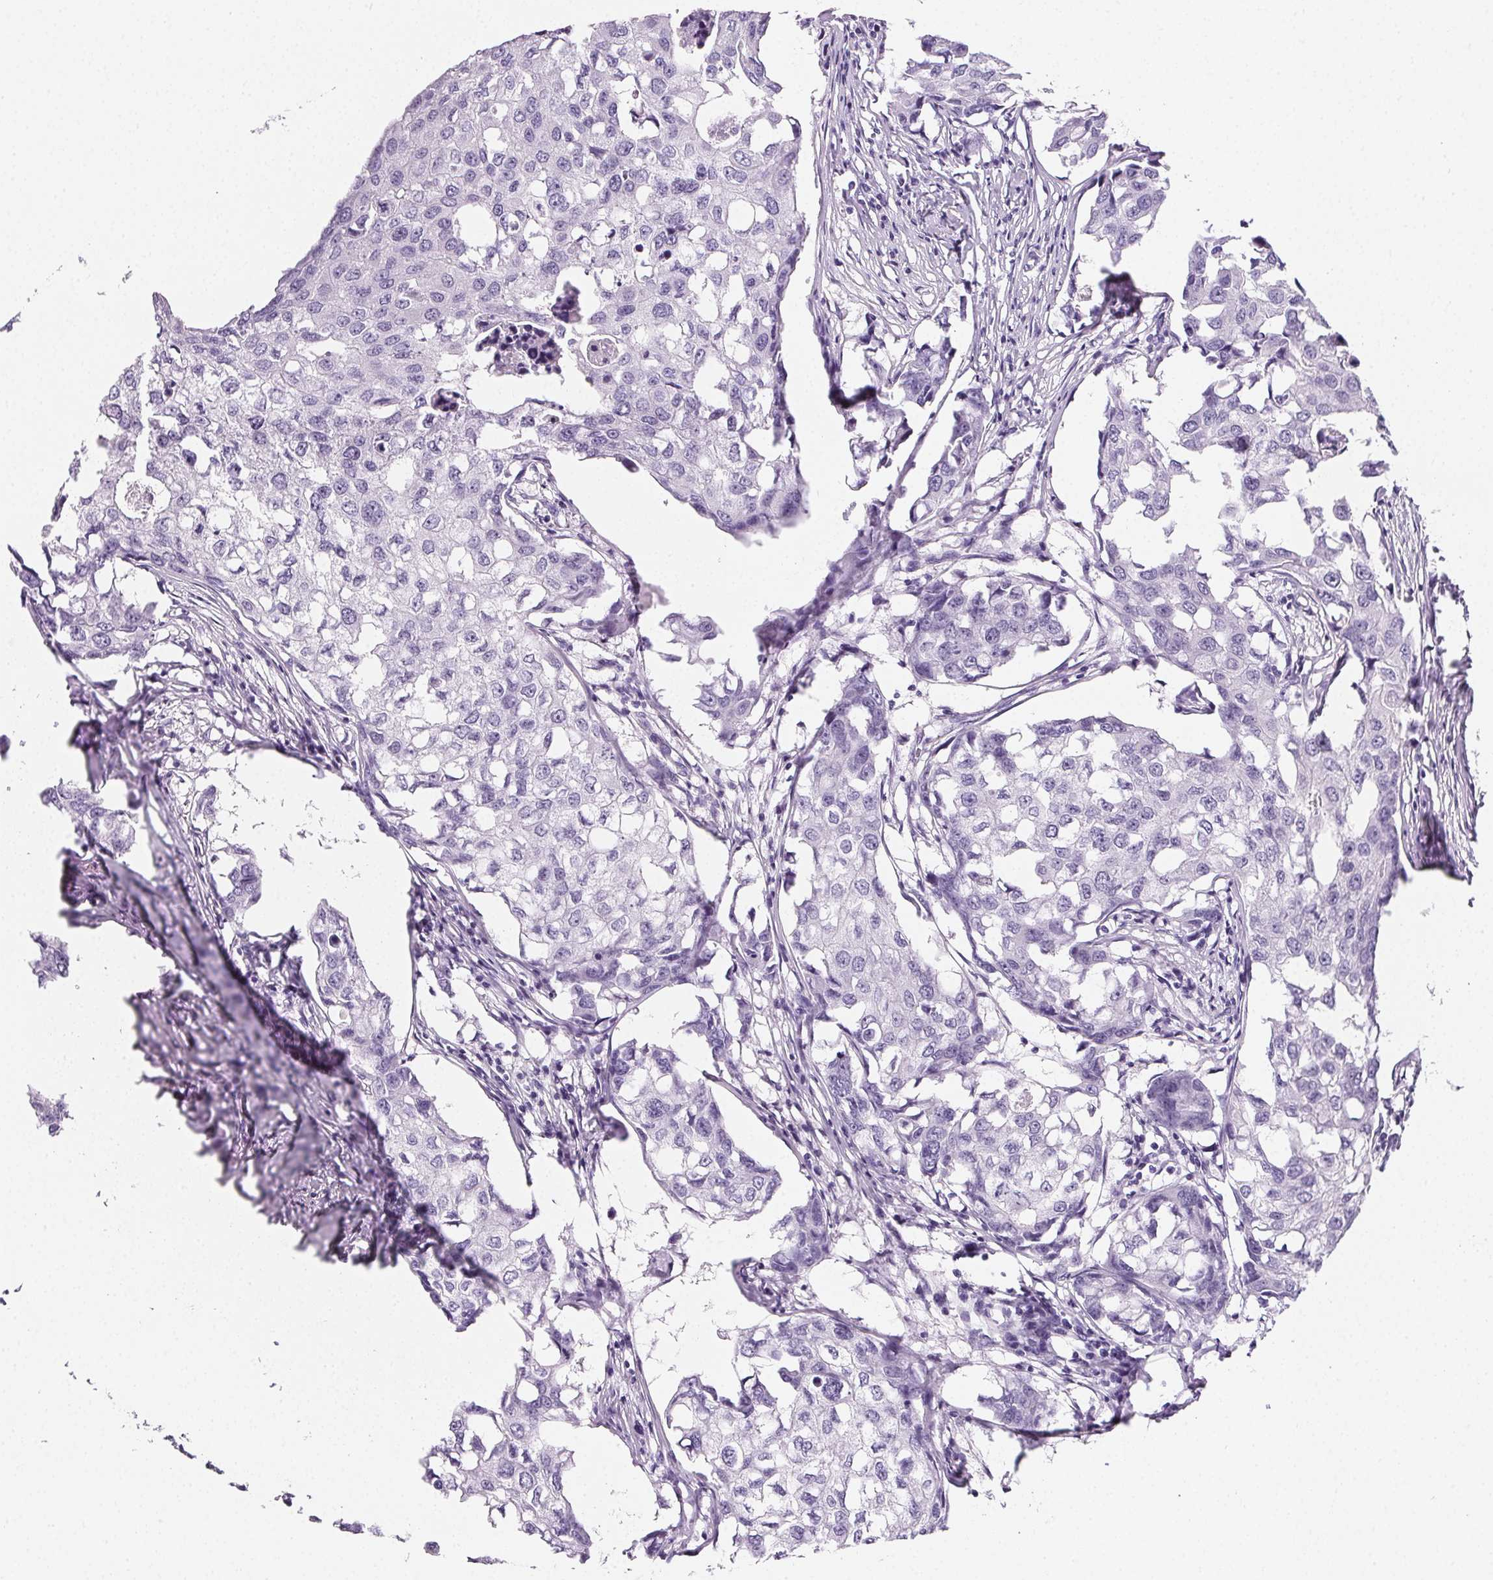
{"staining": {"intensity": "negative", "quantity": "none", "location": "none"}, "tissue": "breast cancer", "cell_type": "Tumor cells", "image_type": "cancer", "snomed": [{"axis": "morphology", "description": "Duct carcinoma"}, {"axis": "topography", "description": "Breast"}], "caption": "Immunohistochemical staining of human breast cancer shows no significant positivity in tumor cells.", "gene": "PRSS3", "patient": {"sex": "female", "age": 27}}